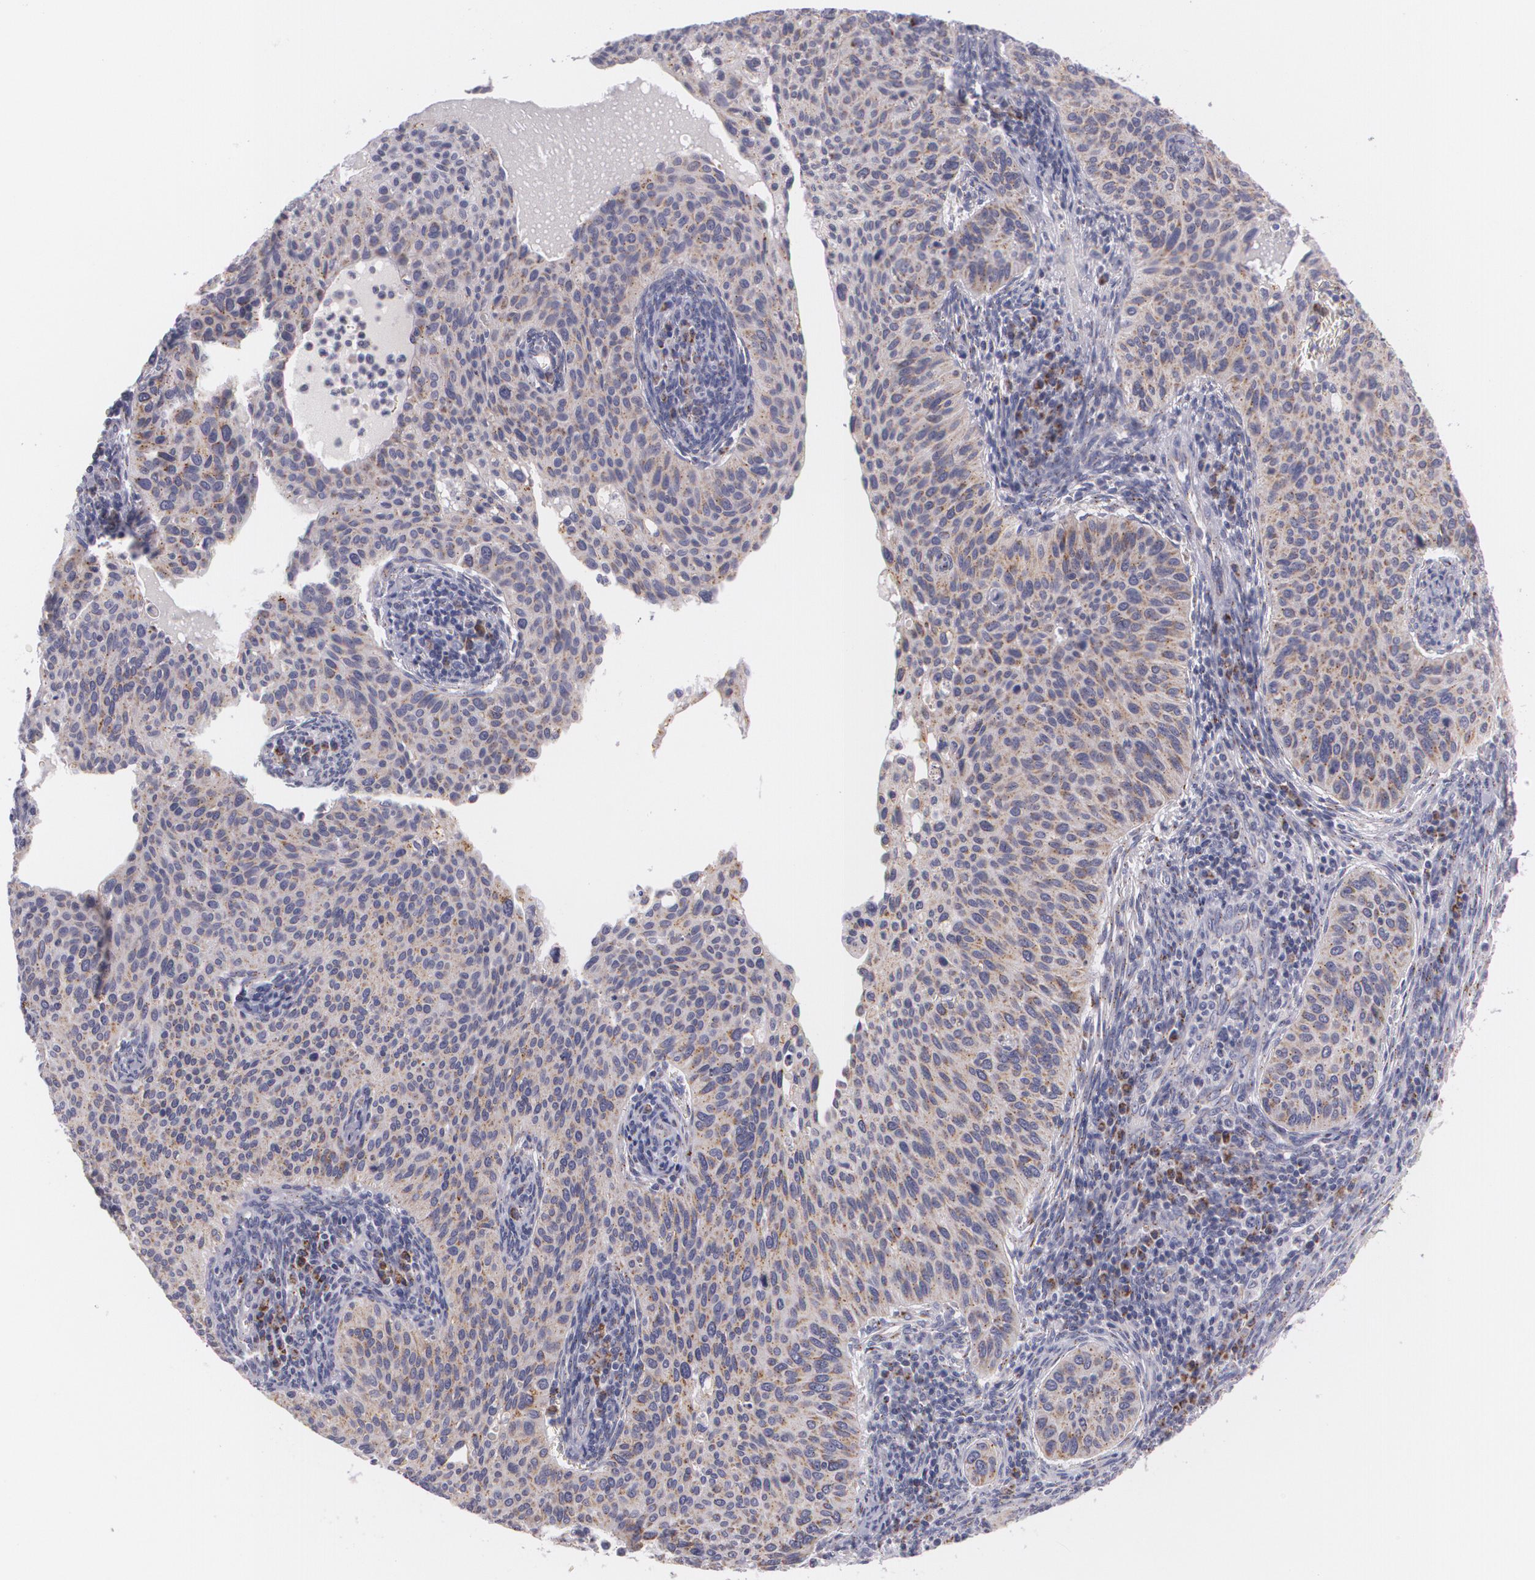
{"staining": {"intensity": "weak", "quantity": "25%-75%", "location": "cytoplasmic/membranous"}, "tissue": "cervical cancer", "cell_type": "Tumor cells", "image_type": "cancer", "snomed": [{"axis": "morphology", "description": "Adenocarcinoma, NOS"}, {"axis": "topography", "description": "Cervix"}], "caption": "Cervical cancer (adenocarcinoma) stained with a brown dye demonstrates weak cytoplasmic/membranous positive positivity in about 25%-75% of tumor cells.", "gene": "CILK1", "patient": {"sex": "female", "age": 29}}